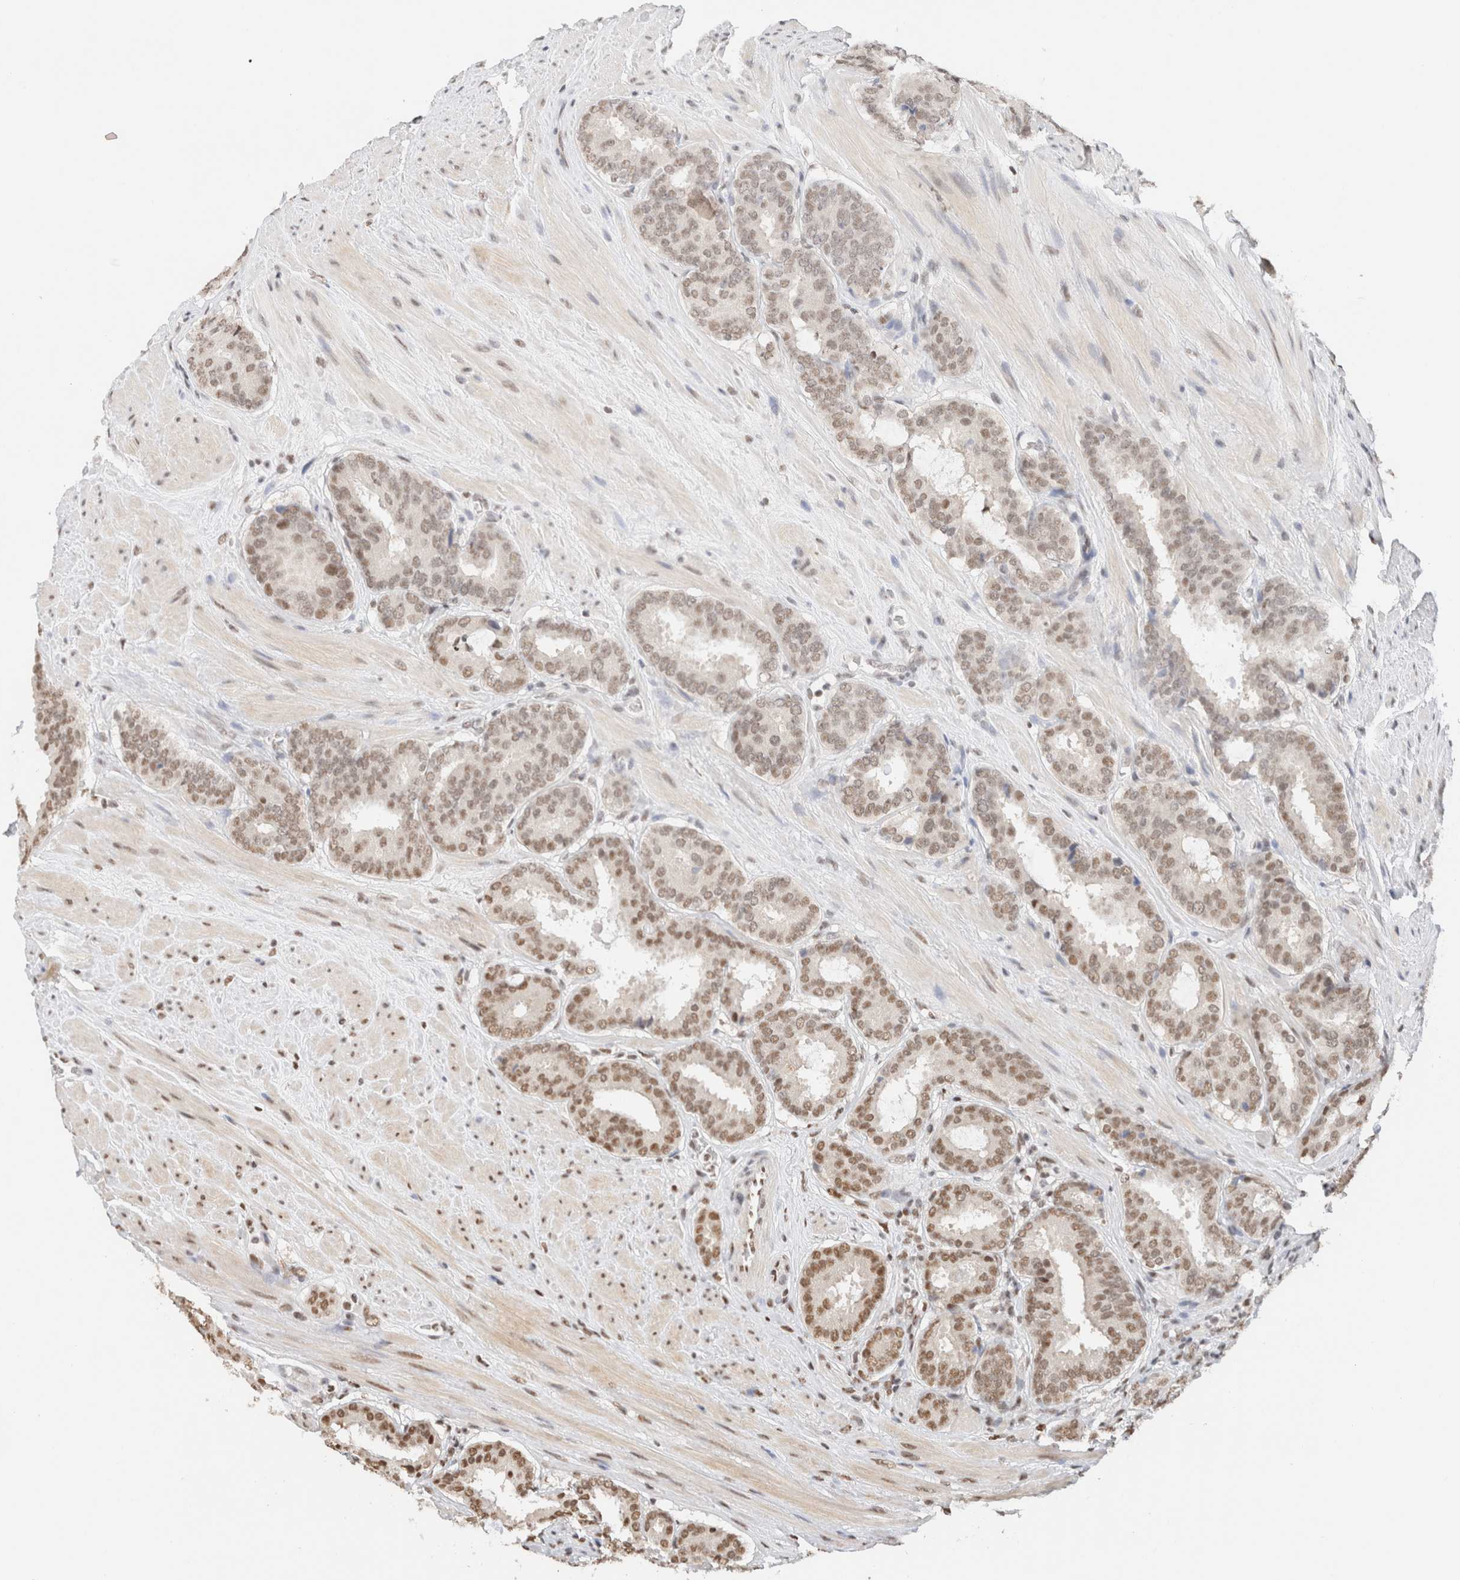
{"staining": {"intensity": "moderate", "quantity": ">75%", "location": "nuclear"}, "tissue": "prostate cancer", "cell_type": "Tumor cells", "image_type": "cancer", "snomed": [{"axis": "morphology", "description": "Adenocarcinoma, Low grade"}, {"axis": "topography", "description": "Prostate"}], "caption": "Adenocarcinoma (low-grade) (prostate) was stained to show a protein in brown. There is medium levels of moderate nuclear staining in approximately >75% of tumor cells. (DAB (3,3'-diaminobenzidine) = brown stain, brightfield microscopy at high magnification).", "gene": "SUPT3H", "patient": {"sex": "male", "age": 69}}